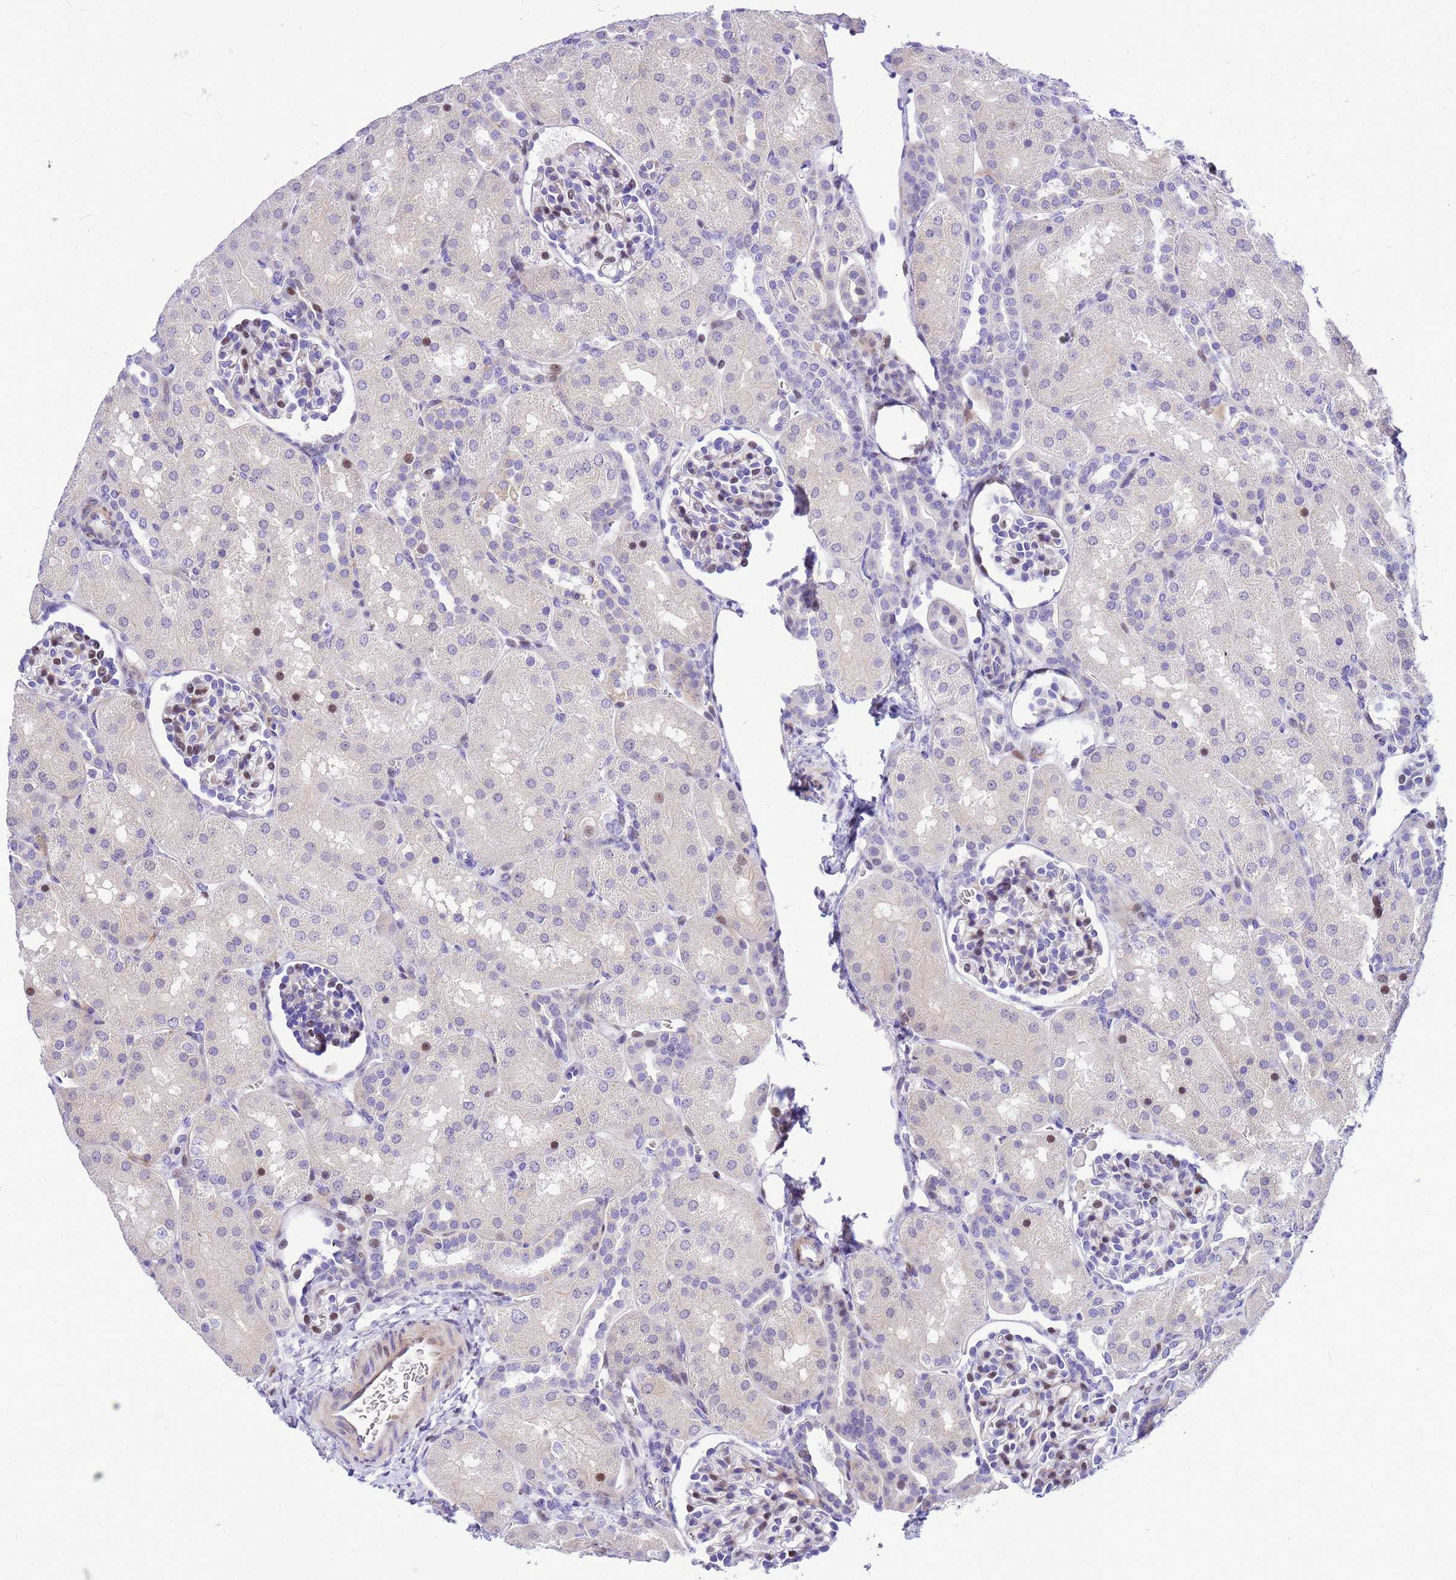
{"staining": {"intensity": "moderate", "quantity": "<25%", "location": "nuclear"}, "tissue": "kidney", "cell_type": "Cells in glomeruli", "image_type": "normal", "snomed": [{"axis": "morphology", "description": "Normal tissue, NOS"}, {"axis": "topography", "description": "Kidney"}], "caption": "A high-resolution micrograph shows immunohistochemistry staining of normal kidney, which demonstrates moderate nuclear staining in about <25% of cells in glomeruli.", "gene": "ADAMTS7", "patient": {"sex": "male", "age": 1}}